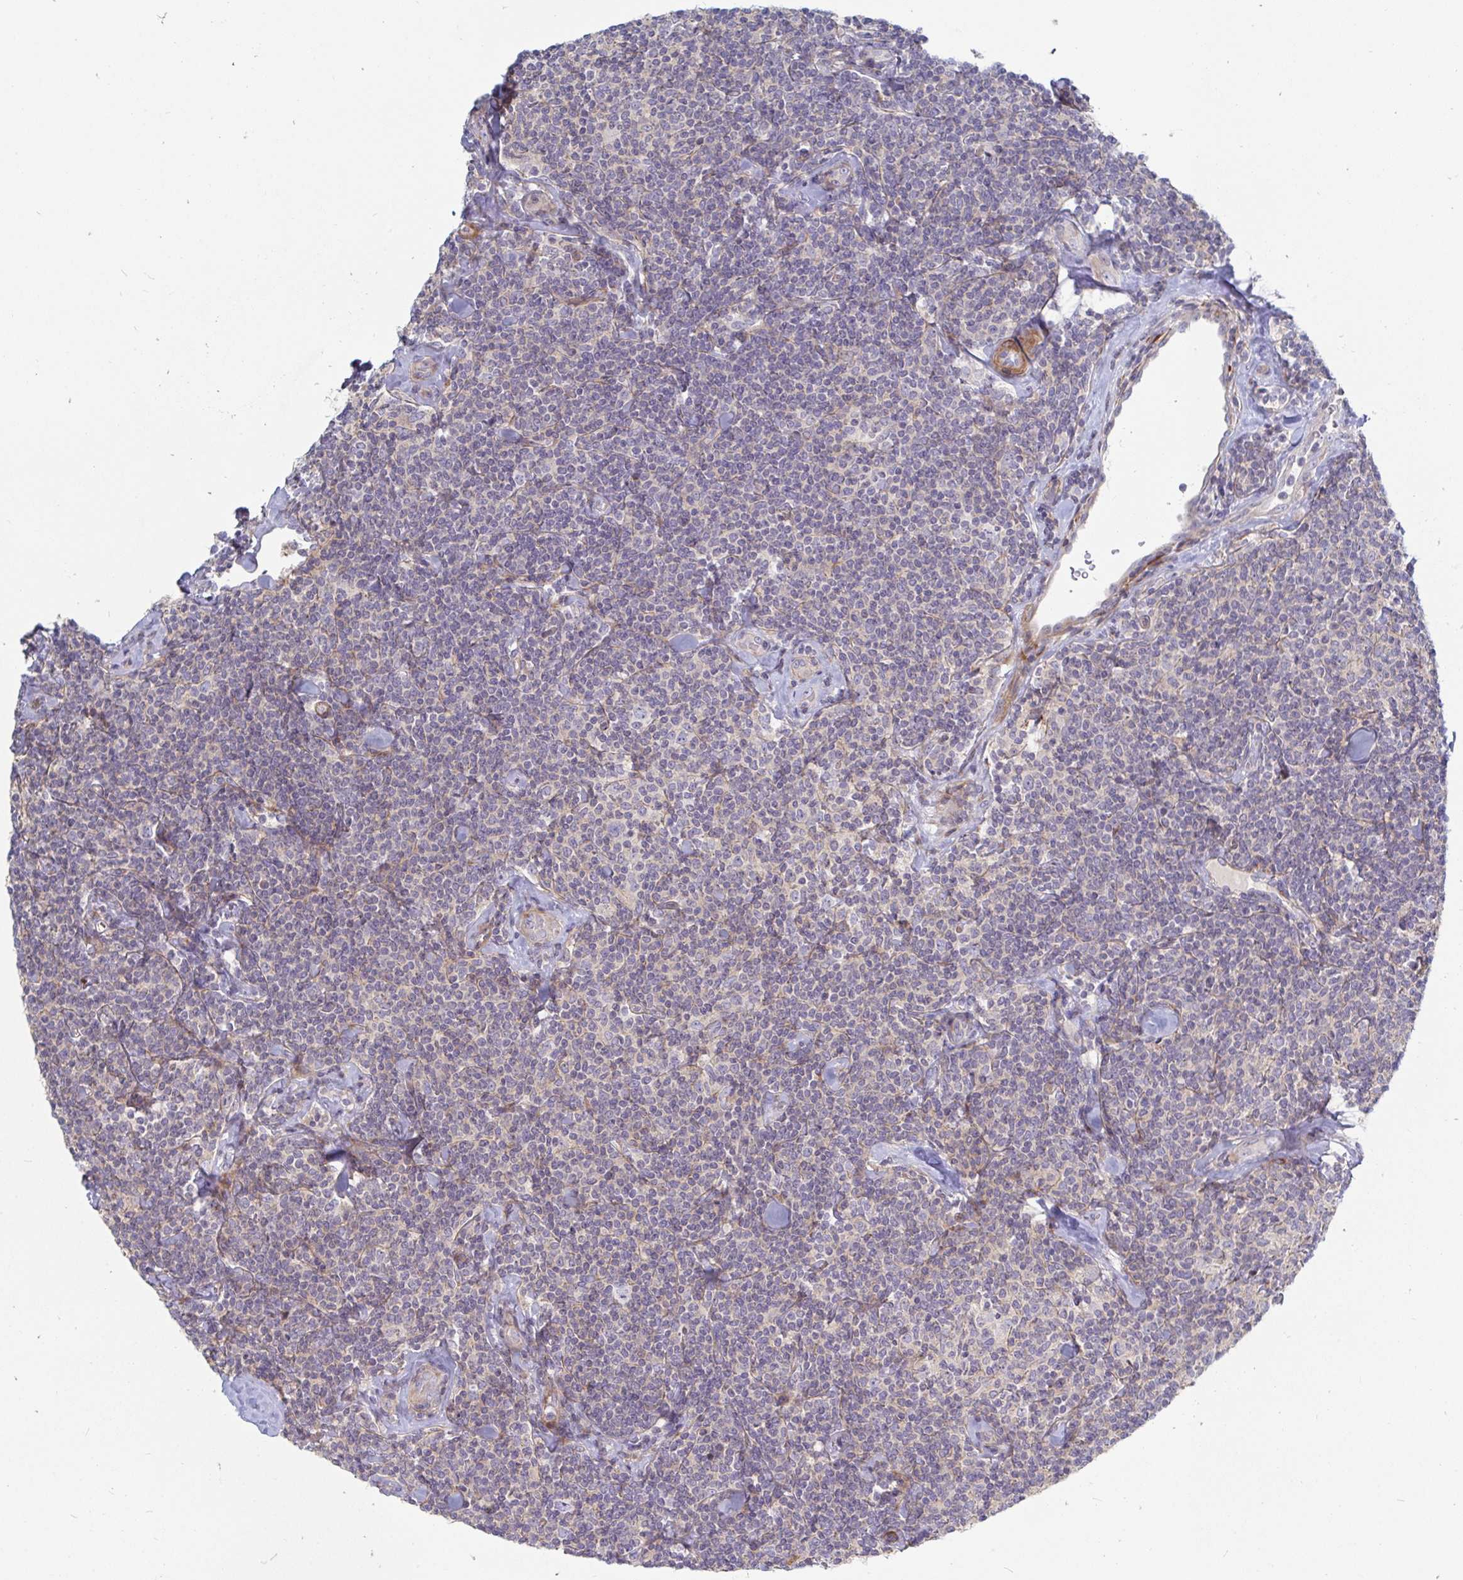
{"staining": {"intensity": "negative", "quantity": "none", "location": "none"}, "tissue": "lymphoma", "cell_type": "Tumor cells", "image_type": "cancer", "snomed": [{"axis": "morphology", "description": "Malignant lymphoma, non-Hodgkin's type, Low grade"}, {"axis": "topography", "description": "Lymph node"}], "caption": "There is no significant positivity in tumor cells of low-grade malignant lymphoma, non-Hodgkin's type.", "gene": "SSH2", "patient": {"sex": "female", "age": 56}}